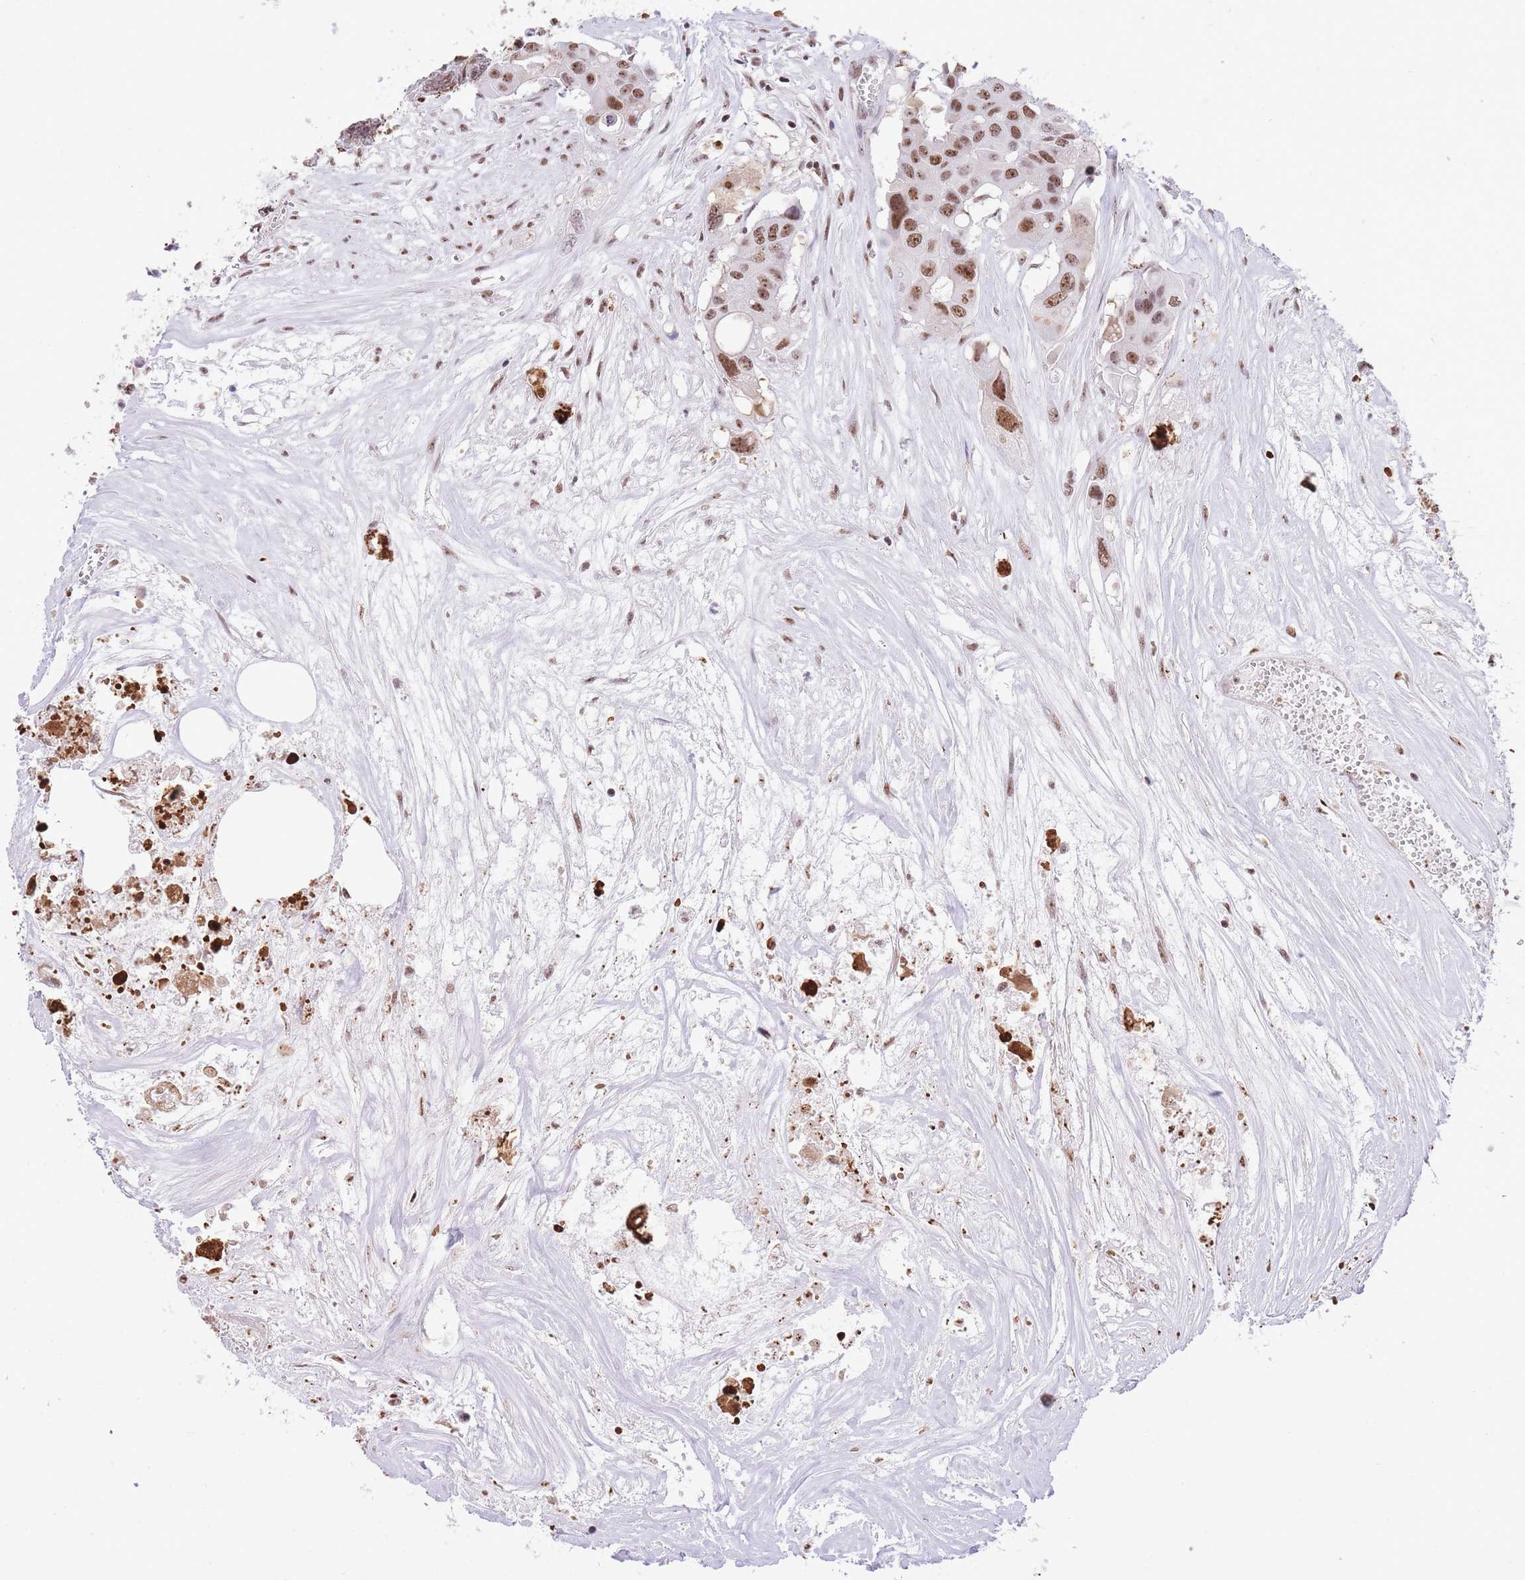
{"staining": {"intensity": "moderate", "quantity": ">75%", "location": "nuclear"}, "tissue": "colorectal cancer", "cell_type": "Tumor cells", "image_type": "cancer", "snomed": [{"axis": "morphology", "description": "Adenocarcinoma, NOS"}, {"axis": "topography", "description": "Colon"}], "caption": "Colorectal cancer stained with DAB immunohistochemistry demonstrates medium levels of moderate nuclear staining in approximately >75% of tumor cells. (Stains: DAB in brown, nuclei in blue, Microscopy: brightfield microscopy at high magnification).", "gene": "EVC2", "patient": {"sex": "male", "age": 77}}